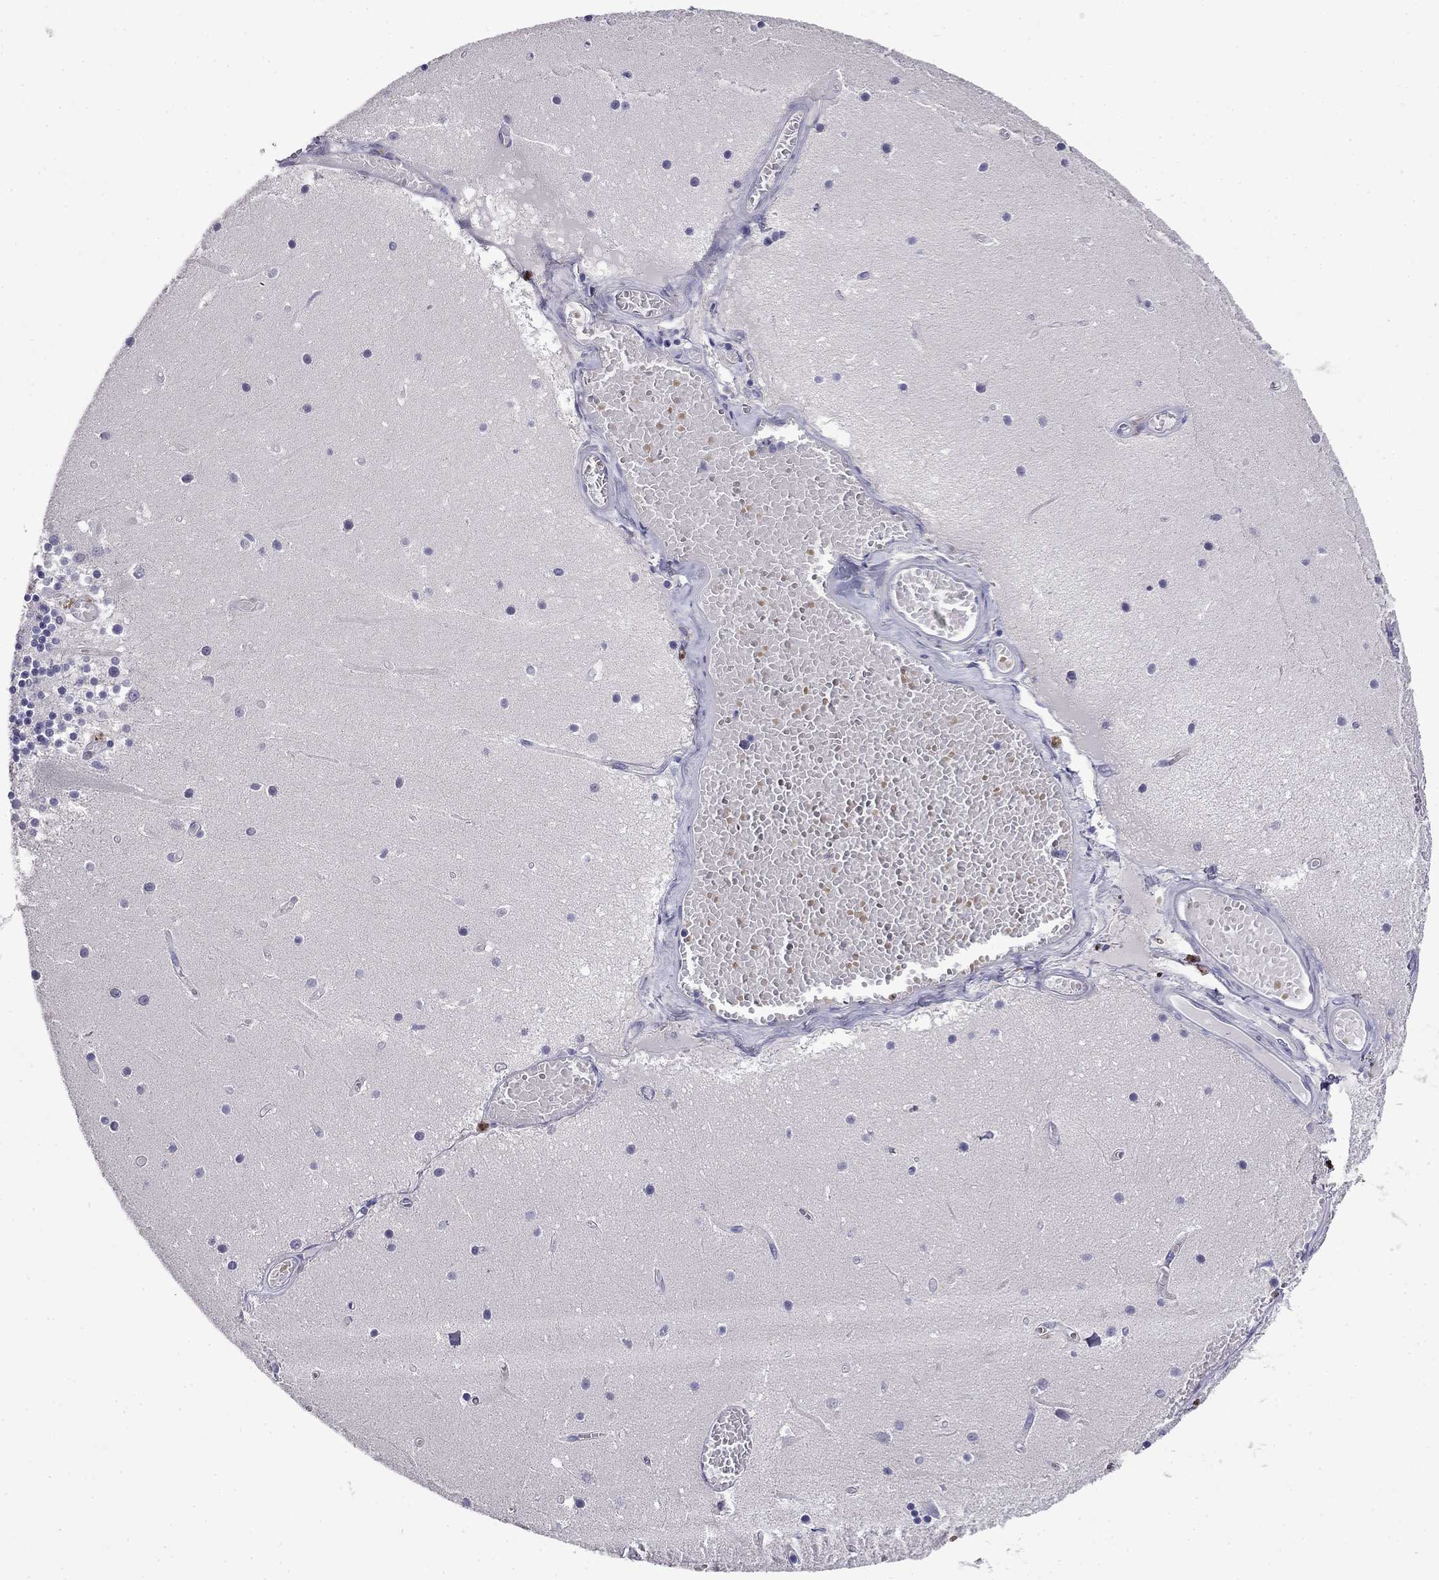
{"staining": {"intensity": "negative", "quantity": "none", "location": "none"}, "tissue": "cerebellum", "cell_type": "Cells in granular layer", "image_type": "normal", "snomed": [{"axis": "morphology", "description": "Normal tissue, NOS"}, {"axis": "topography", "description": "Cerebellum"}], "caption": "High power microscopy micrograph of an immunohistochemistry (IHC) image of unremarkable cerebellum, revealing no significant positivity in cells in granular layer.", "gene": "MYO15A", "patient": {"sex": "female", "age": 28}}